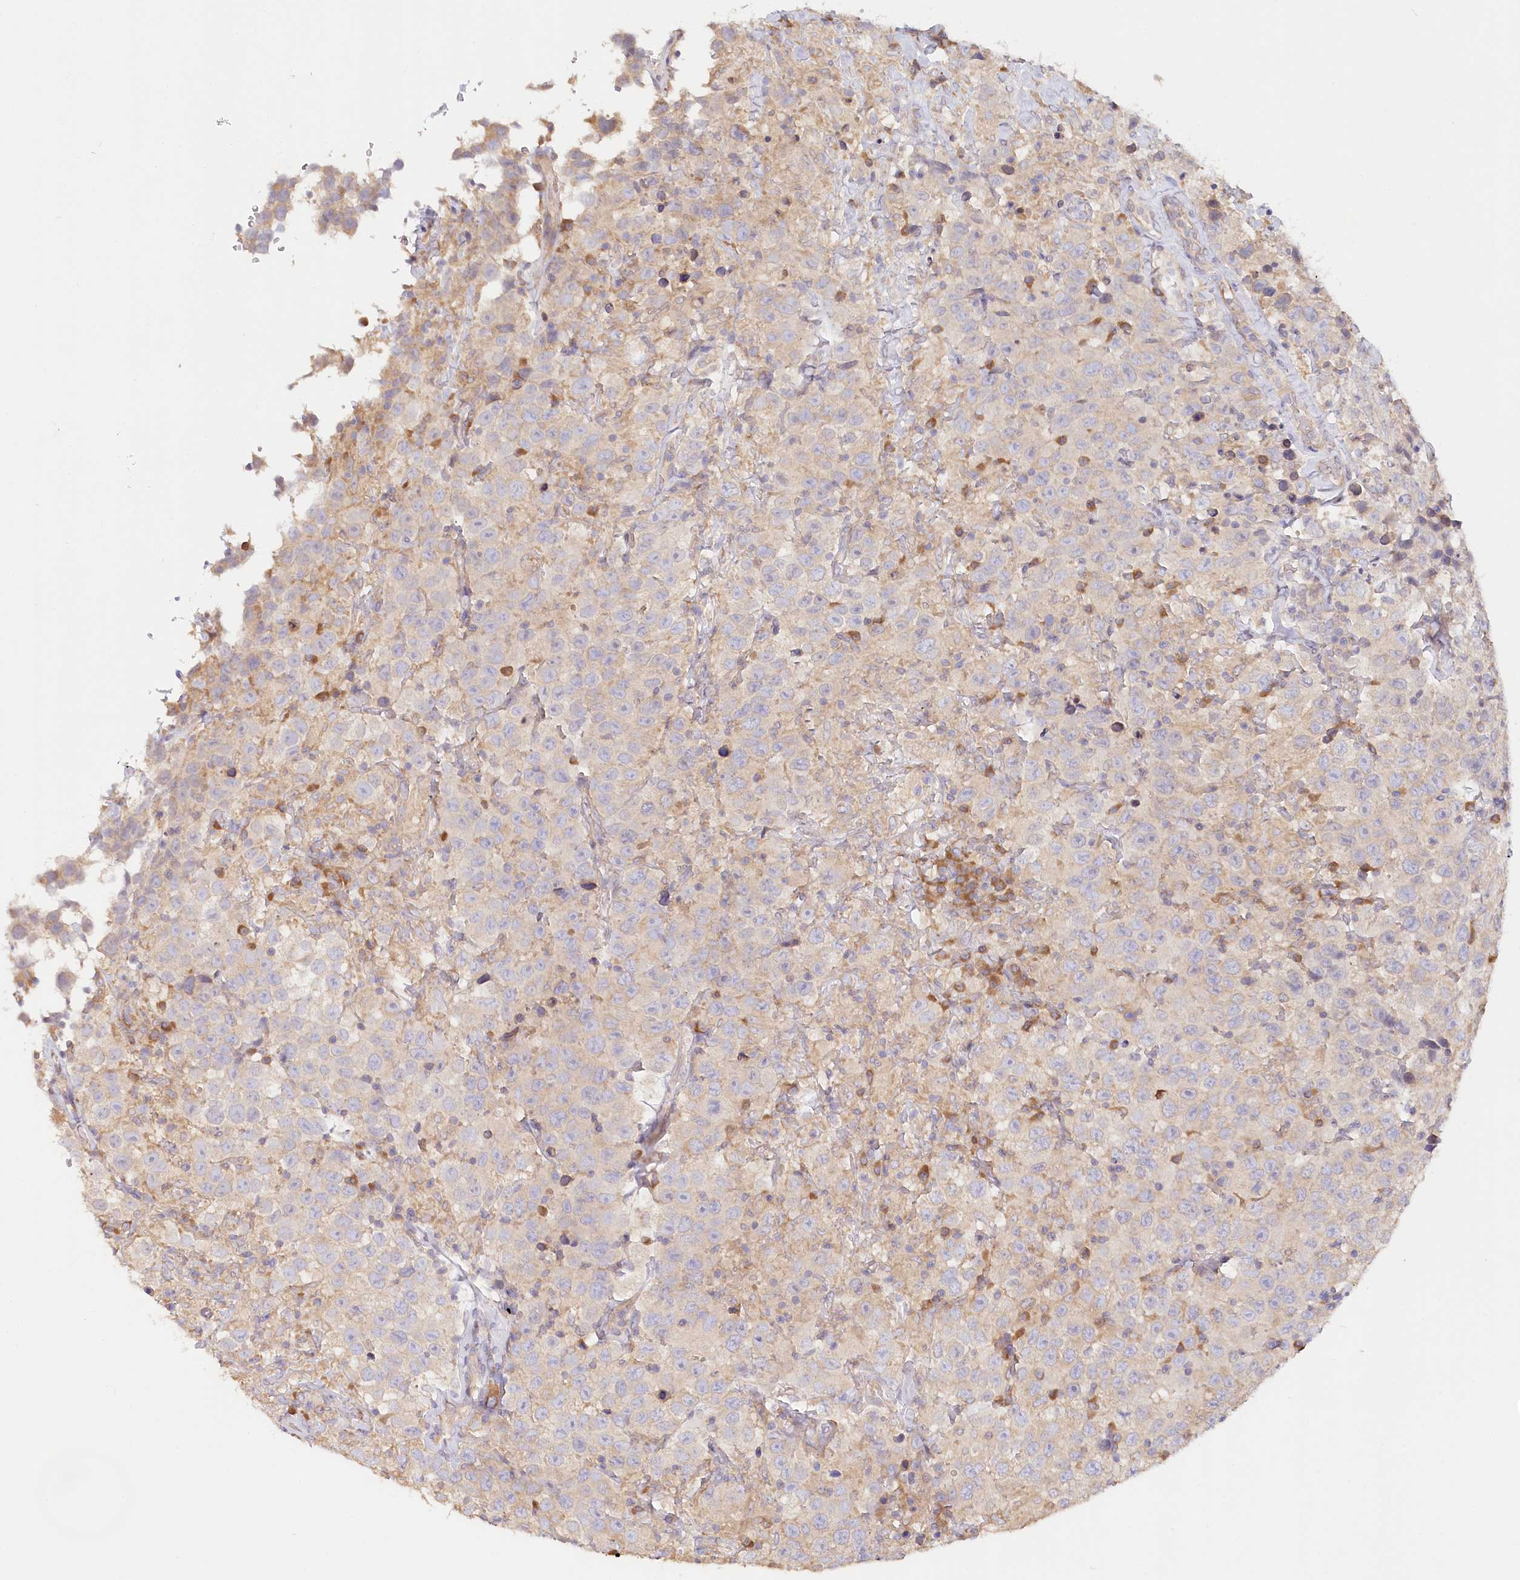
{"staining": {"intensity": "negative", "quantity": "none", "location": "none"}, "tissue": "testis cancer", "cell_type": "Tumor cells", "image_type": "cancer", "snomed": [{"axis": "morphology", "description": "Seminoma, NOS"}, {"axis": "topography", "description": "Testis"}], "caption": "IHC of testis cancer demonstrates no expression in tumor cells.", "gene": "PAIP2", "patient": {"sex": "male", "age": 41}}